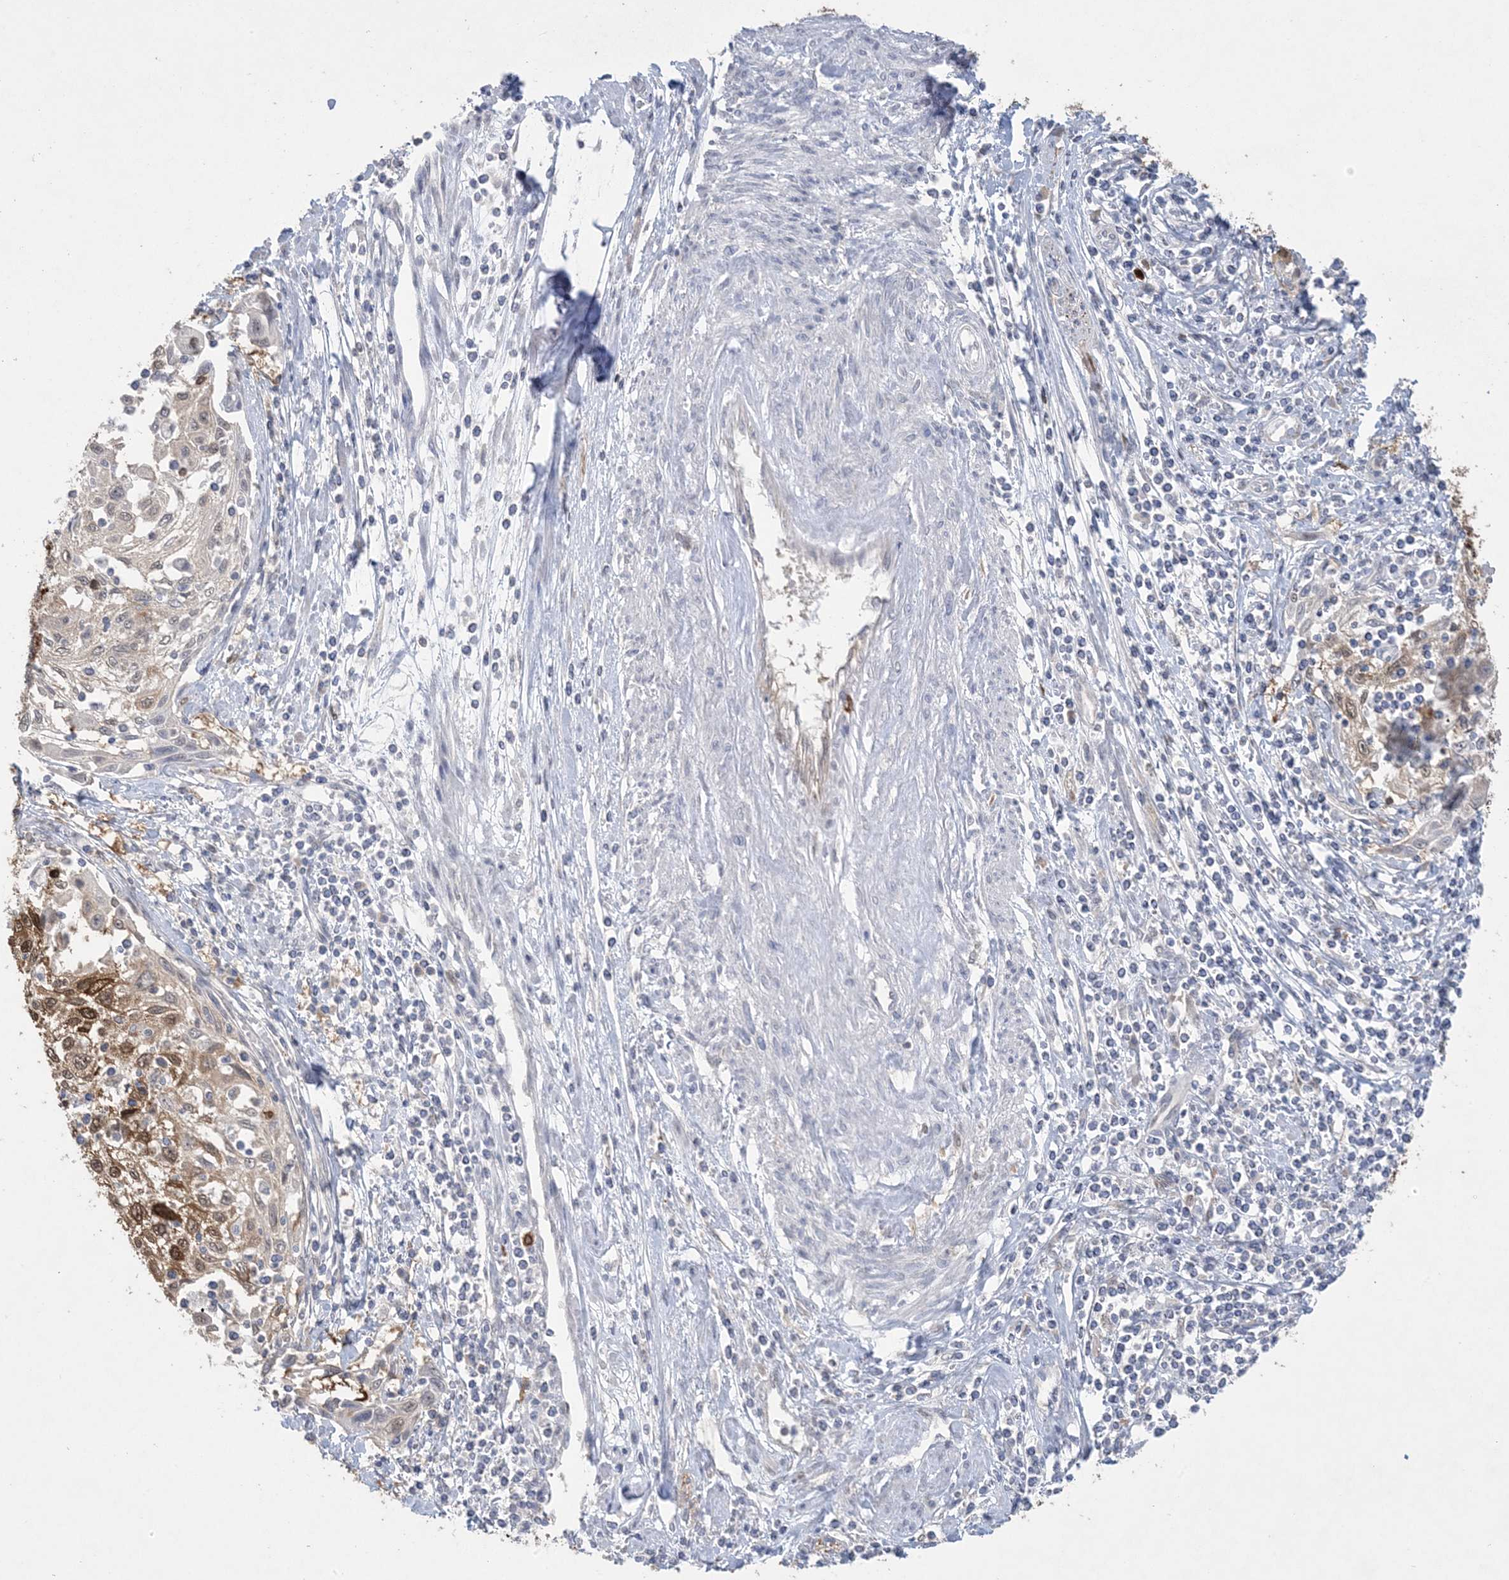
{"staining": {"intensity": "moderate", "quantity": ">75%", "location": "cytoplasmic/membranous"}, "tissue": "cervical cancer", "cell_type": "Tumor cells", "image_type": "cancer", "snomed": [{"axis": "morphology", "description": "Squamous cell carcinoma, NOS"}, {"axis": "topography", "description": "Cervix"}], "caption": "Protein expression analysis of cervical squamous cell carcinoma displays moderate cytoplasmic/membranous positivity in about >75% of tumor cells. (Brightfield microscopy of DAB IHC at high magnification).", "gene": "HMGCS1", "patient": {"sex": "female", "age": 70}}